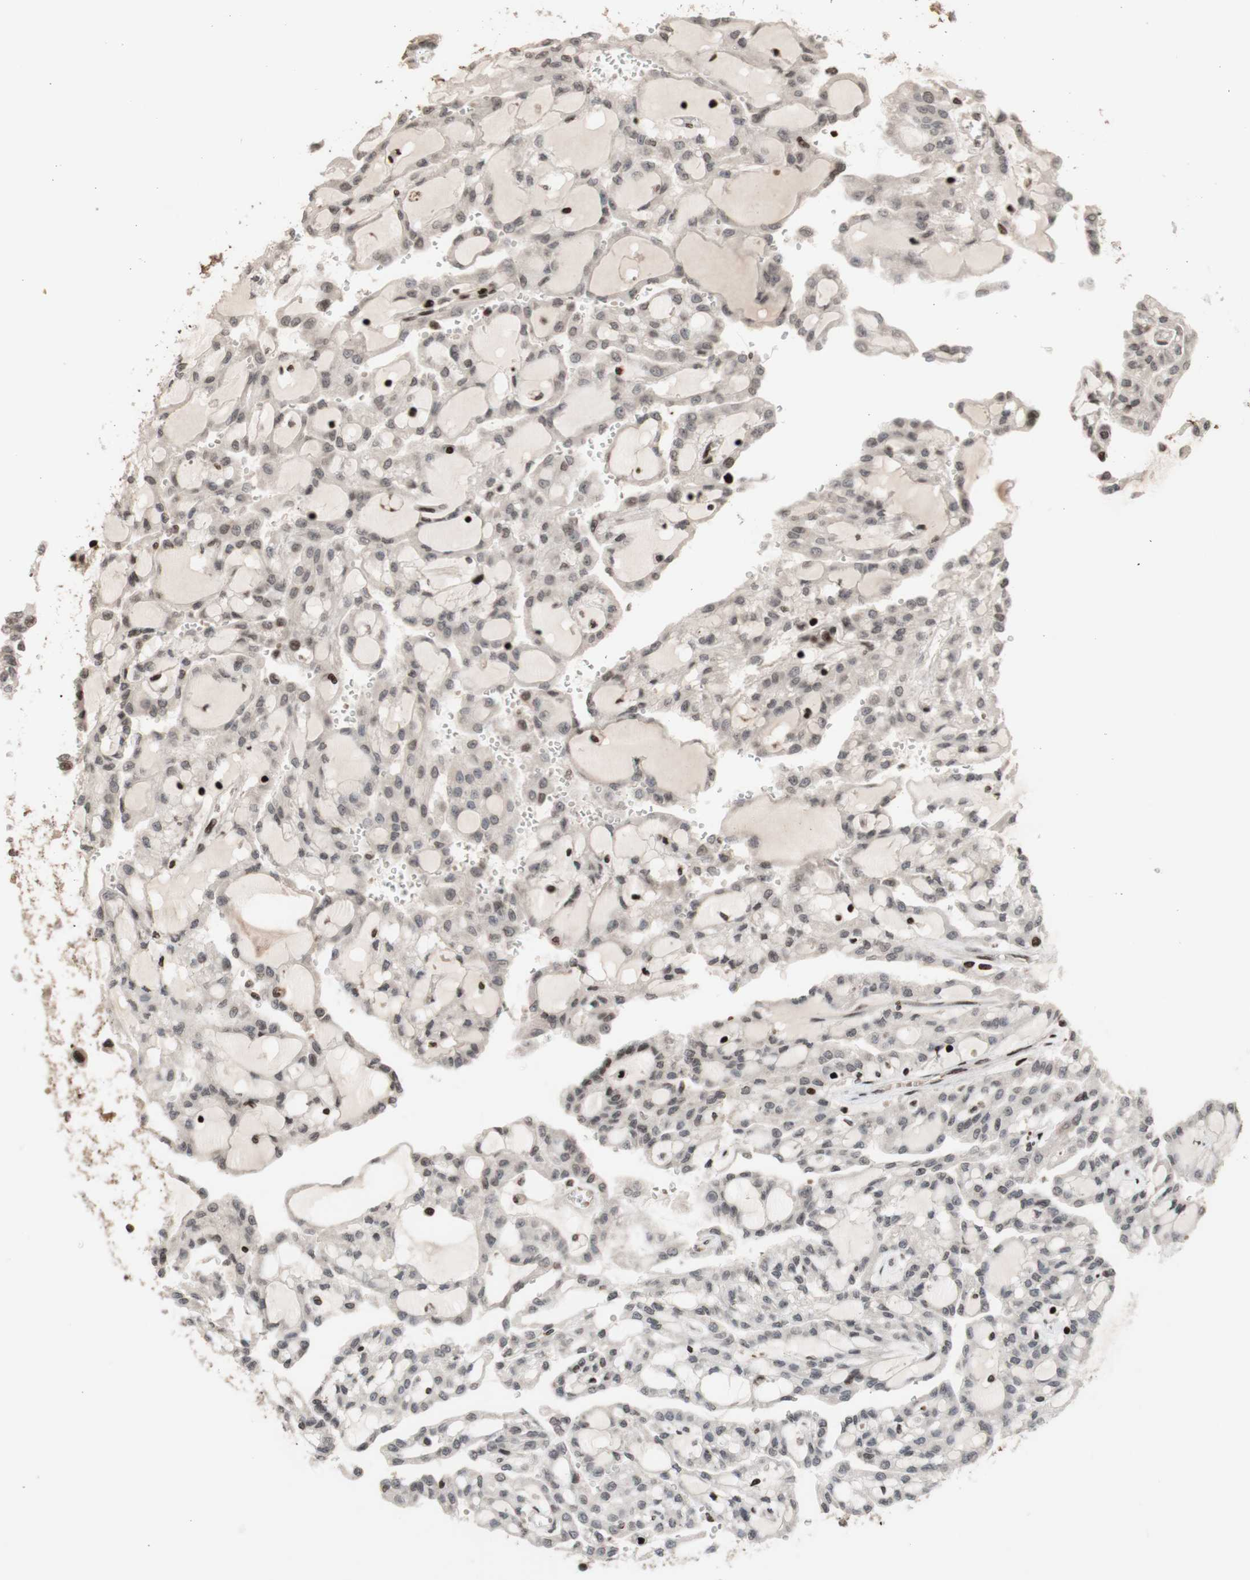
{"staining": {"intensity": "negative", "quantity": "none", "location": "none"}, "tissue": "renal cancer", "cell_type": "Tumor cells", "image_type": "cancer", "snomed": [{"axis": "morphology", "description": "Adenocarcinoma, NOS"}, {"axis": "topography", "description": "Kidney"}], "caption": "DAB immunohistochemical staining of human renal cancer shows no significant staining in tumor cells. (IHC, brightfield microscopy, high magnification).", "gene": "POLA1", "patient": {"sex": "male", "age": 63}}